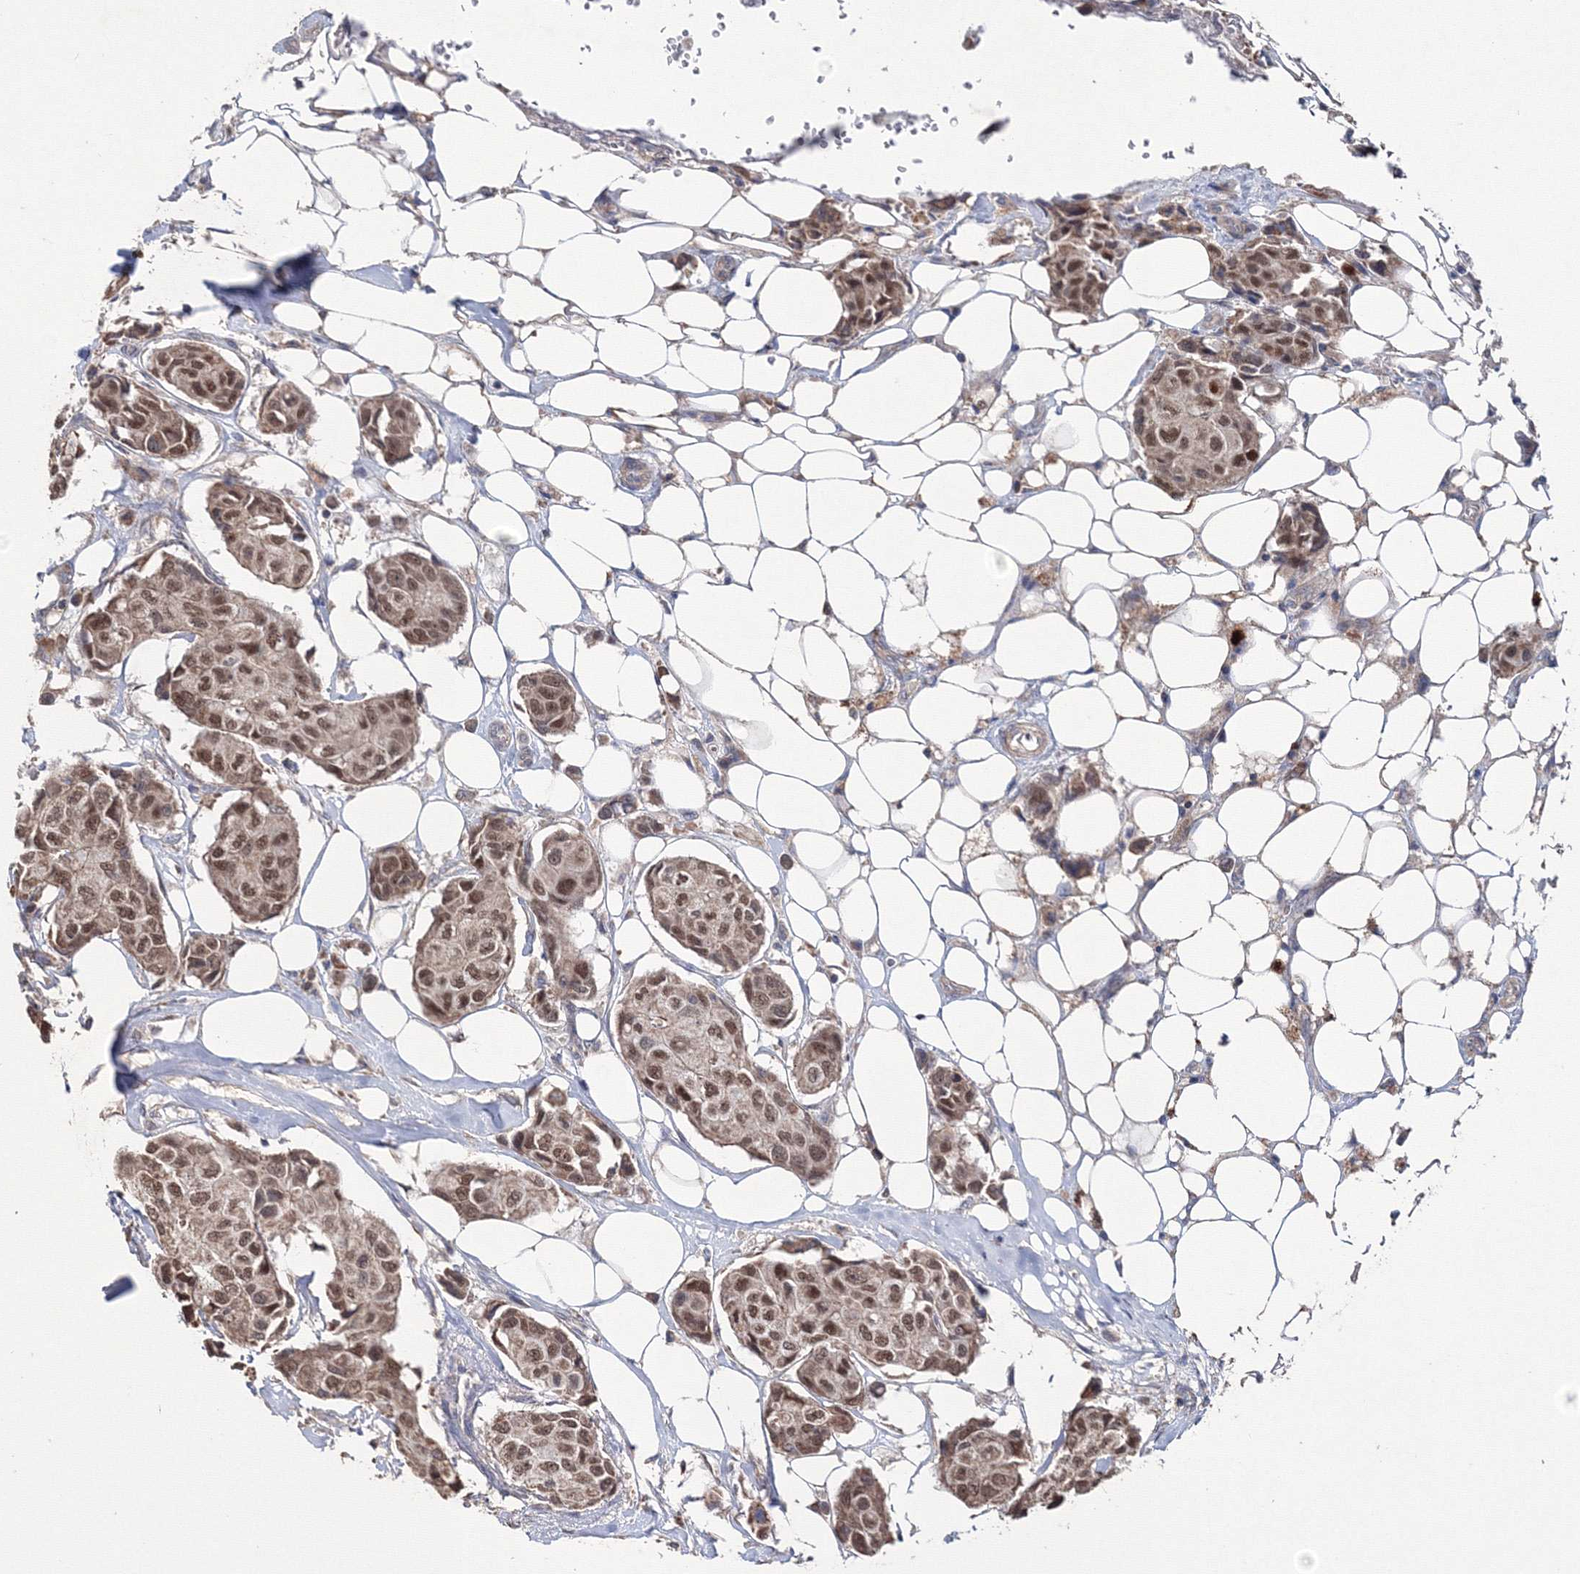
{"staining": {"intensity": "moderate", "quantity": ">75%", "location": "nuclear"}, "tissue": "breast cancer", "cell_type": "Tumor cells", "image_type": "cancer", "snomed": [{"axis": "morphology", "description": "Duct carcinoma"}, {"axis": "topography", "description": "Breast"}], "caption": "A brown stain labels moderate nuclear staining of a protein in human breast cancer tumor cells. (DAB IHC, brown staining for protein, blue staining for nuclei).", "gene": "PPP2R2B", "patient": {"sex": "female", "age": 80}}